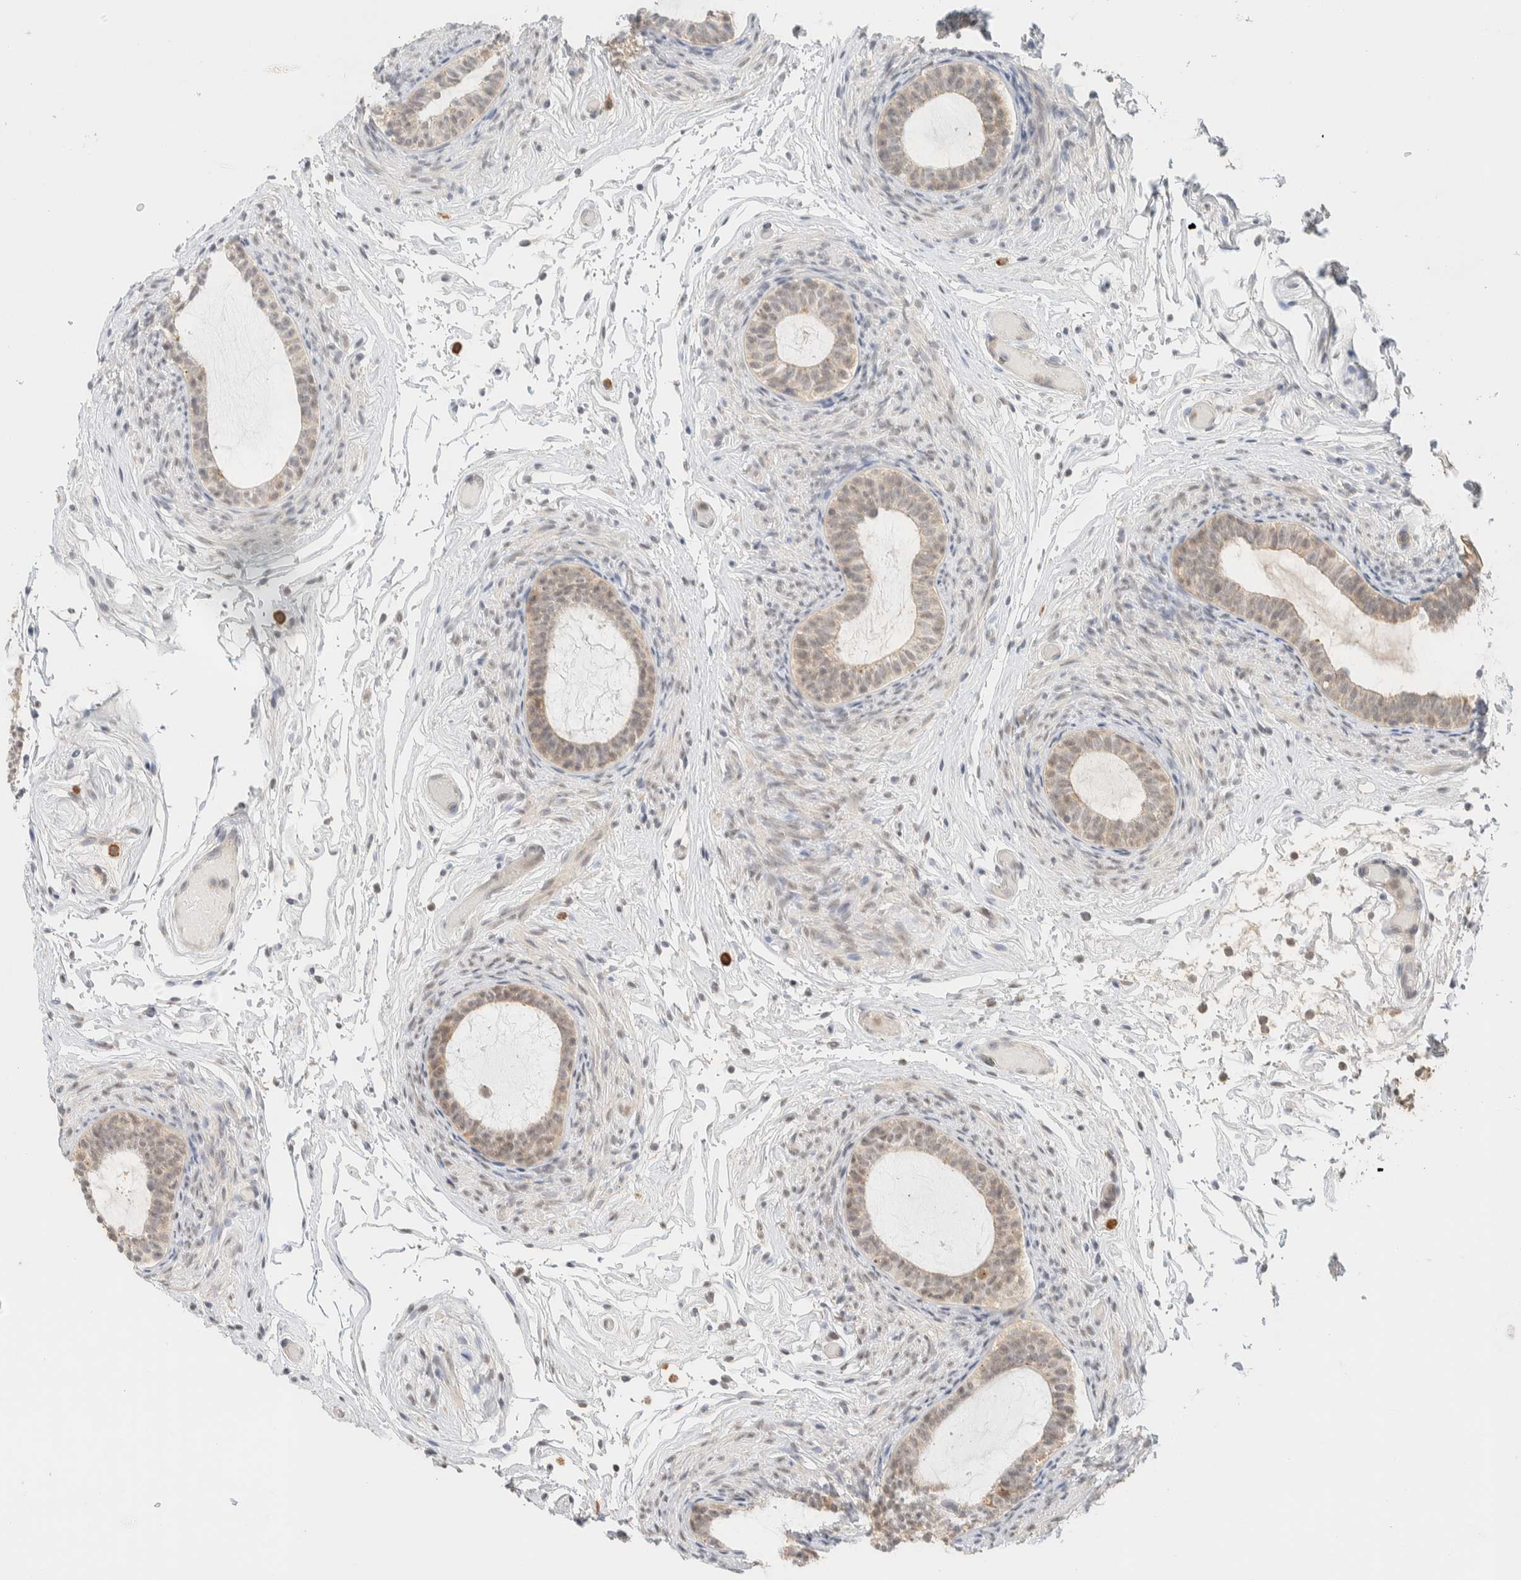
{"staining": {"intensity": "moderate", "quantity": "25%-75%", "location": "cytoplasmic/membranous"}, "tissue": "epididymis", "cell_type": "Glandular cells", "image_type": "normal", "snomed": [{"axis": "morphology", "description": "Normal tissue, NOS"}, {"axis": "topography", "description": "Epididymis"}], "caption": "Epididymis stained for a protein (brown) reveals moderate cytoplasmic/membranous positive positivity in about 25%-75% of glandular cells.", "gene": "MRPL41", "patient": {"sex": "male", "age": 5}}